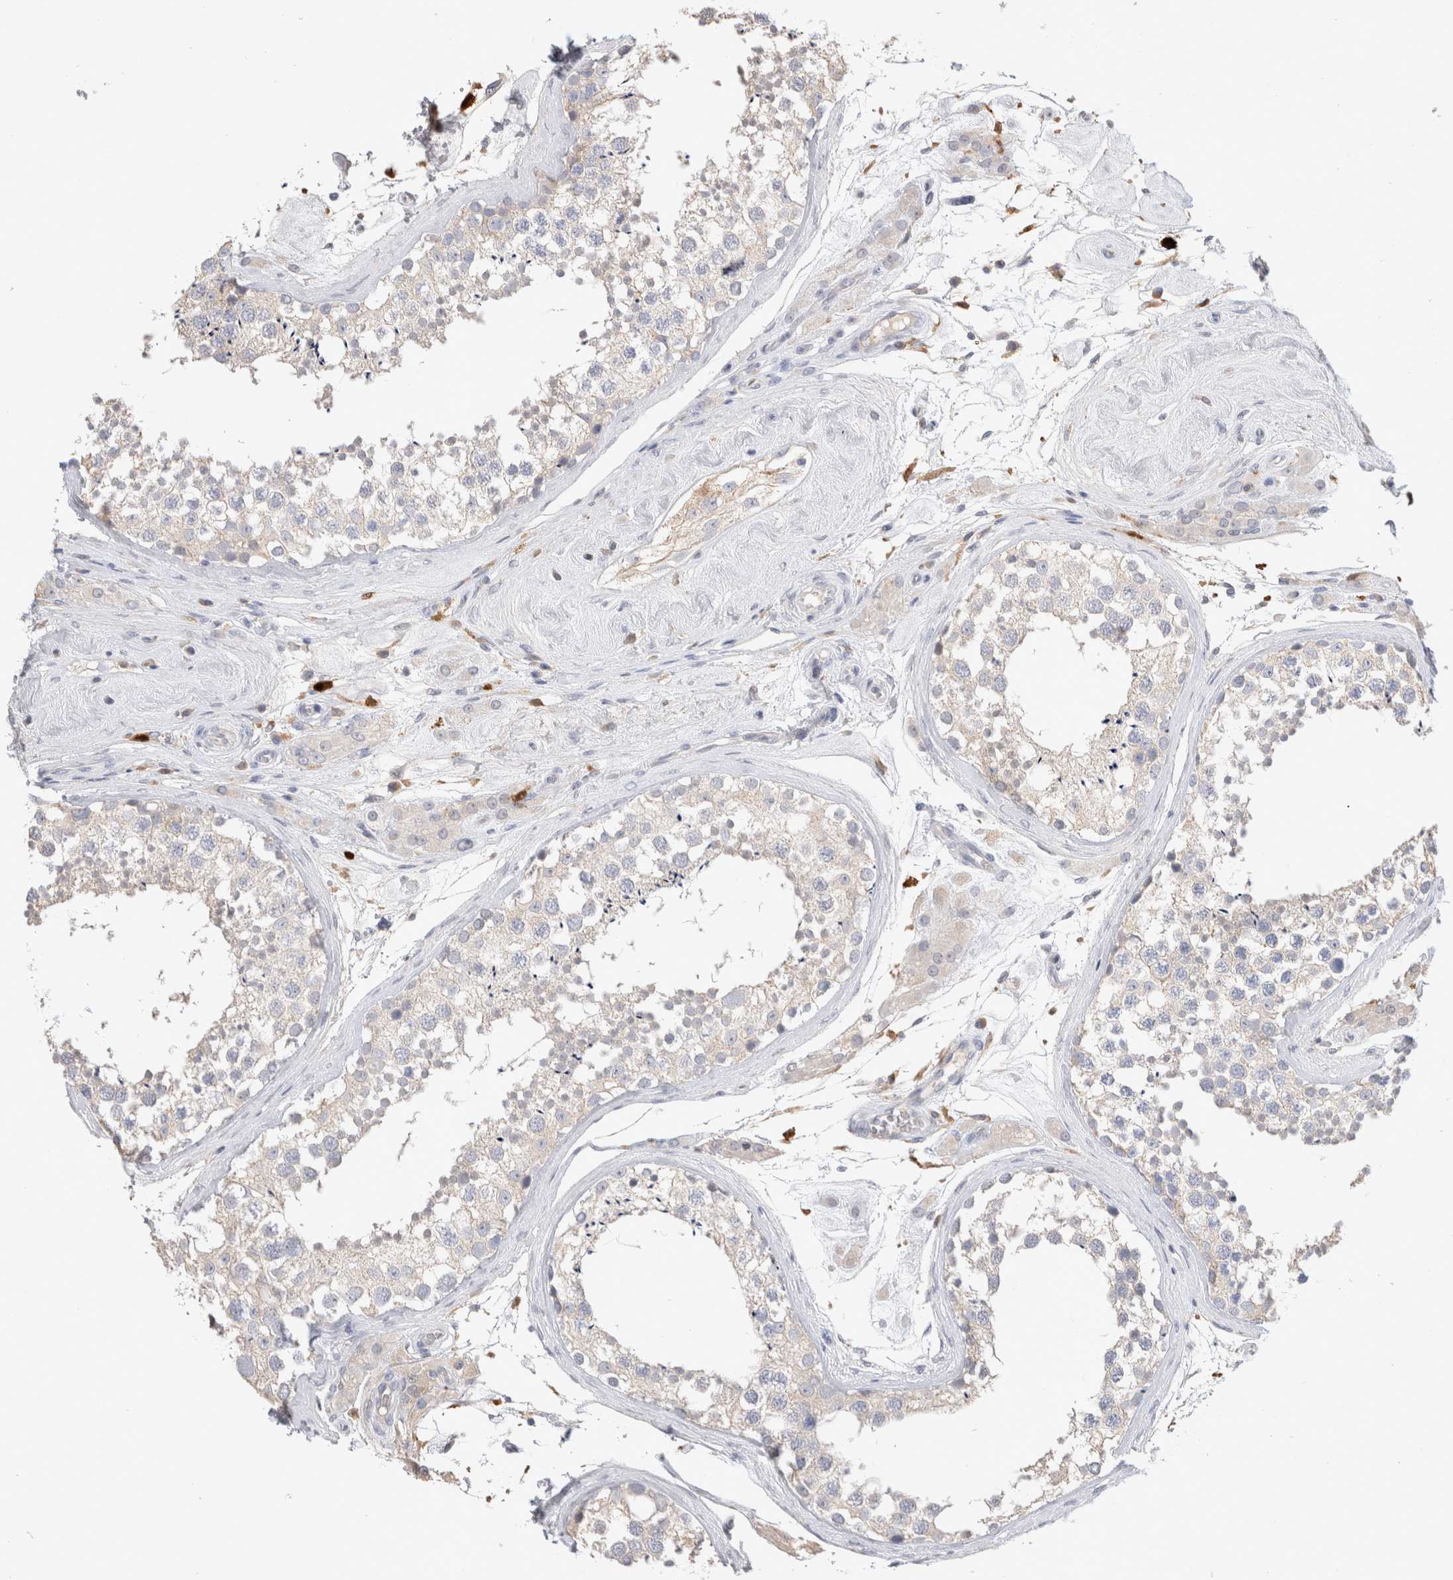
{"staining": {"intensity": "negative", "quantity": "none", "location": "none"}, "tissue": "testis", "cell_type": "Cells in seminiferous ducts", "image_type": "normal", "snomed": [{"axis": "morphology", "description": "Normal tissue, NOS"}, {"axis": "topography", "description": "Testis"}], "caption": "A photomicrograph of testis stained for a protein reveals no brown staining in cells in seminiferous ducts. (DAB immunohistochemistry, high magnification).", "gene": "HPGDS", "patient": {"sex": "male", "age": 46}}